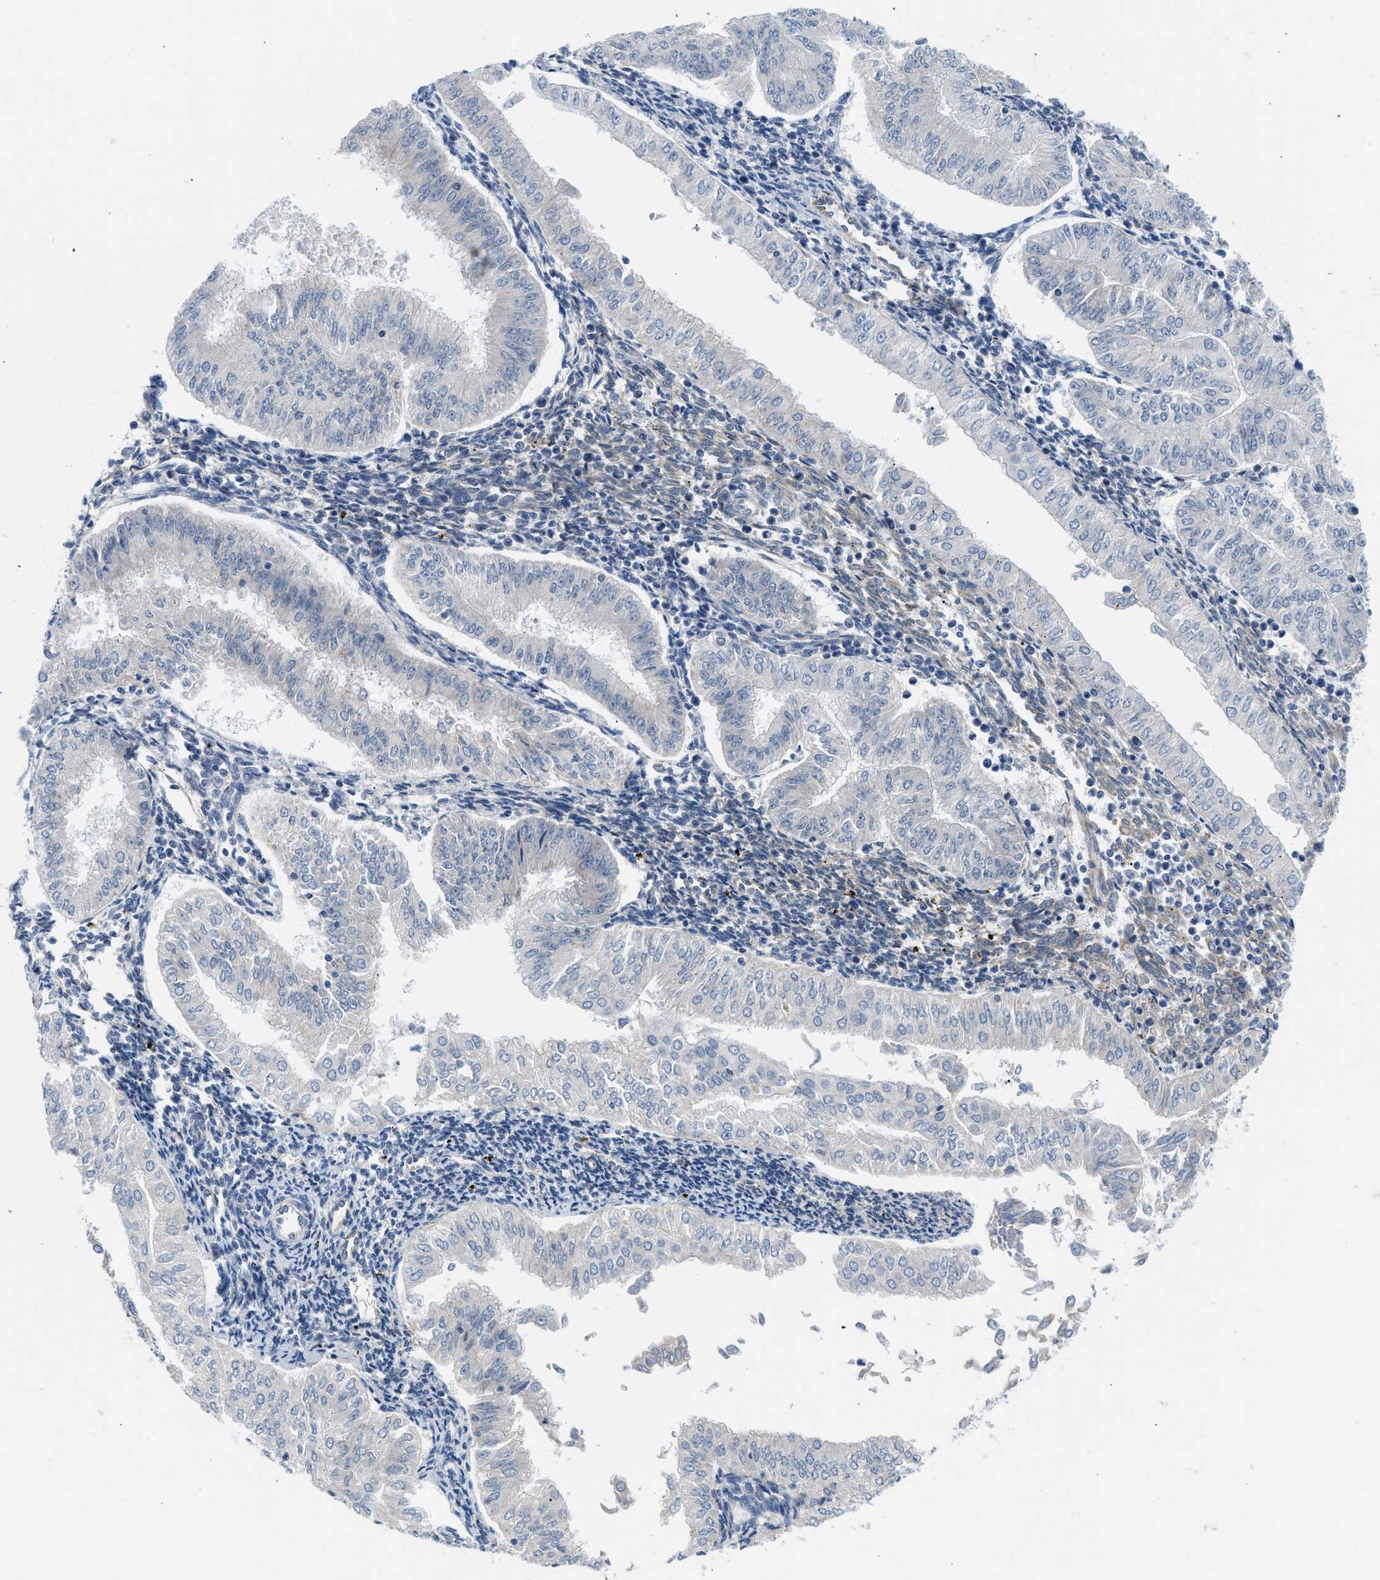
{"staining": {"intensity": "negative", "quantity": "none", "location": "none"}, "tissue": "endometrial cancer", "cell_type": "Tumor cells", "image_type": "cancer", "snomed": [{"axis": "morphology", "description": "Normal tissue, NOS"}, {"axis": "morphology", "description": "Adenocarcinoma, NOS"}, {"axis": "topography", "description": "Endometrium"}], "caption": "Endometrial adenocarcinoma was stained to show a protein in brown. There is no significant expression in tumor cells. The staining was performed using DAB to visualize the protein expression in brown, while the nuclei were stained in blue with hematoxylin (Magnification: 20x).", "gene": "BNC2", "patient": {"sex": "female", "age": 53}}